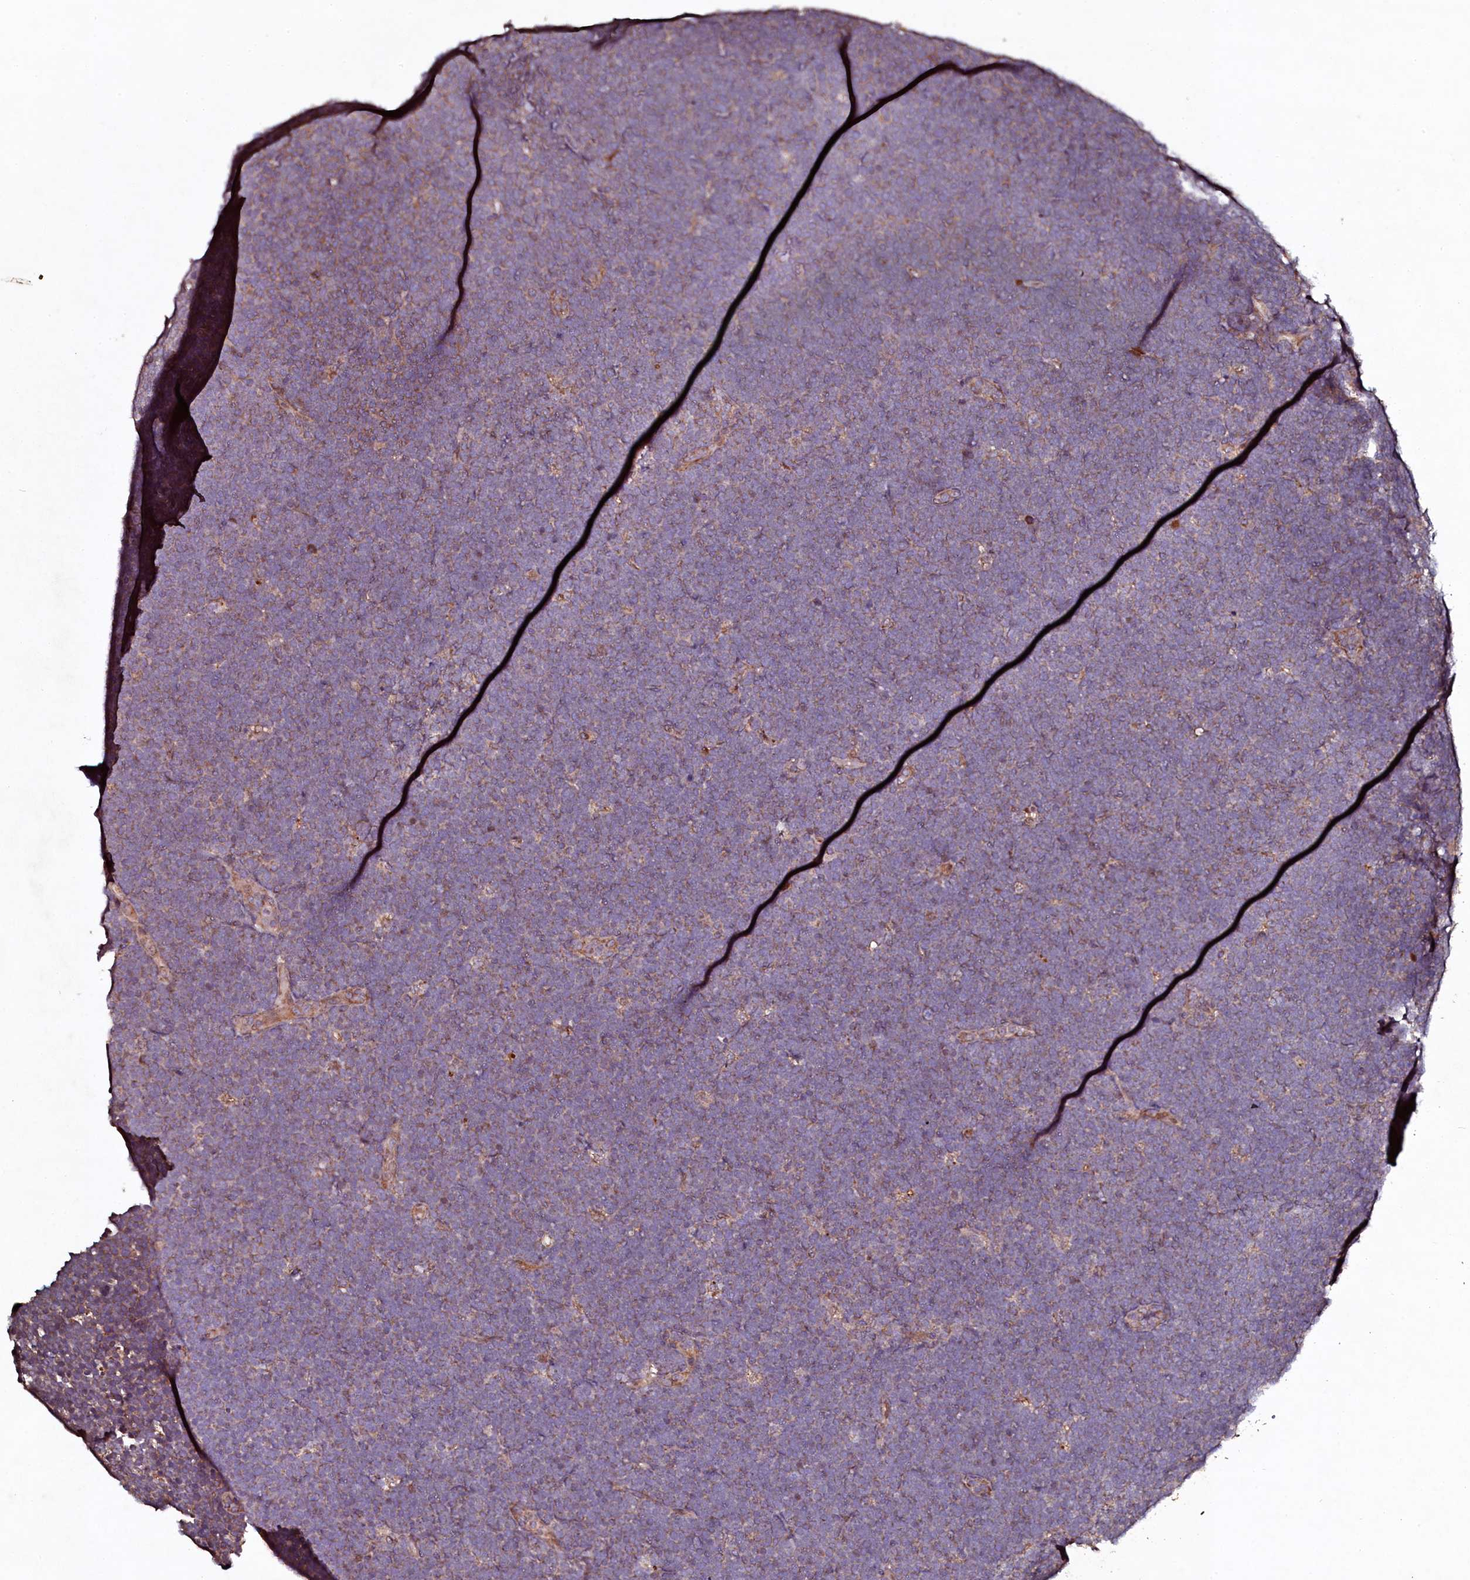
{"staining": {"intensity": "weak", "quantity": "<25%", "location": "cytoplasmic/membranous"}, "tissue": "lymphoma", "cell_type": "Tumor cells", "image_type": "cancer", "snomed": [{"axis": "morphology", "description": "Malignant lymphoma, non-Hodgkin's type, High grade"}, {"axis": "topography", "description": "Lymph node"}], "caption": "Immunohistochemical staining of human high-grade malignant lymphoma, non-Hodgkin's type demonstrates no significant expression in tumor cells.", "gene": "SEC24C", "patient": {"sex": "male", "age": 13}}